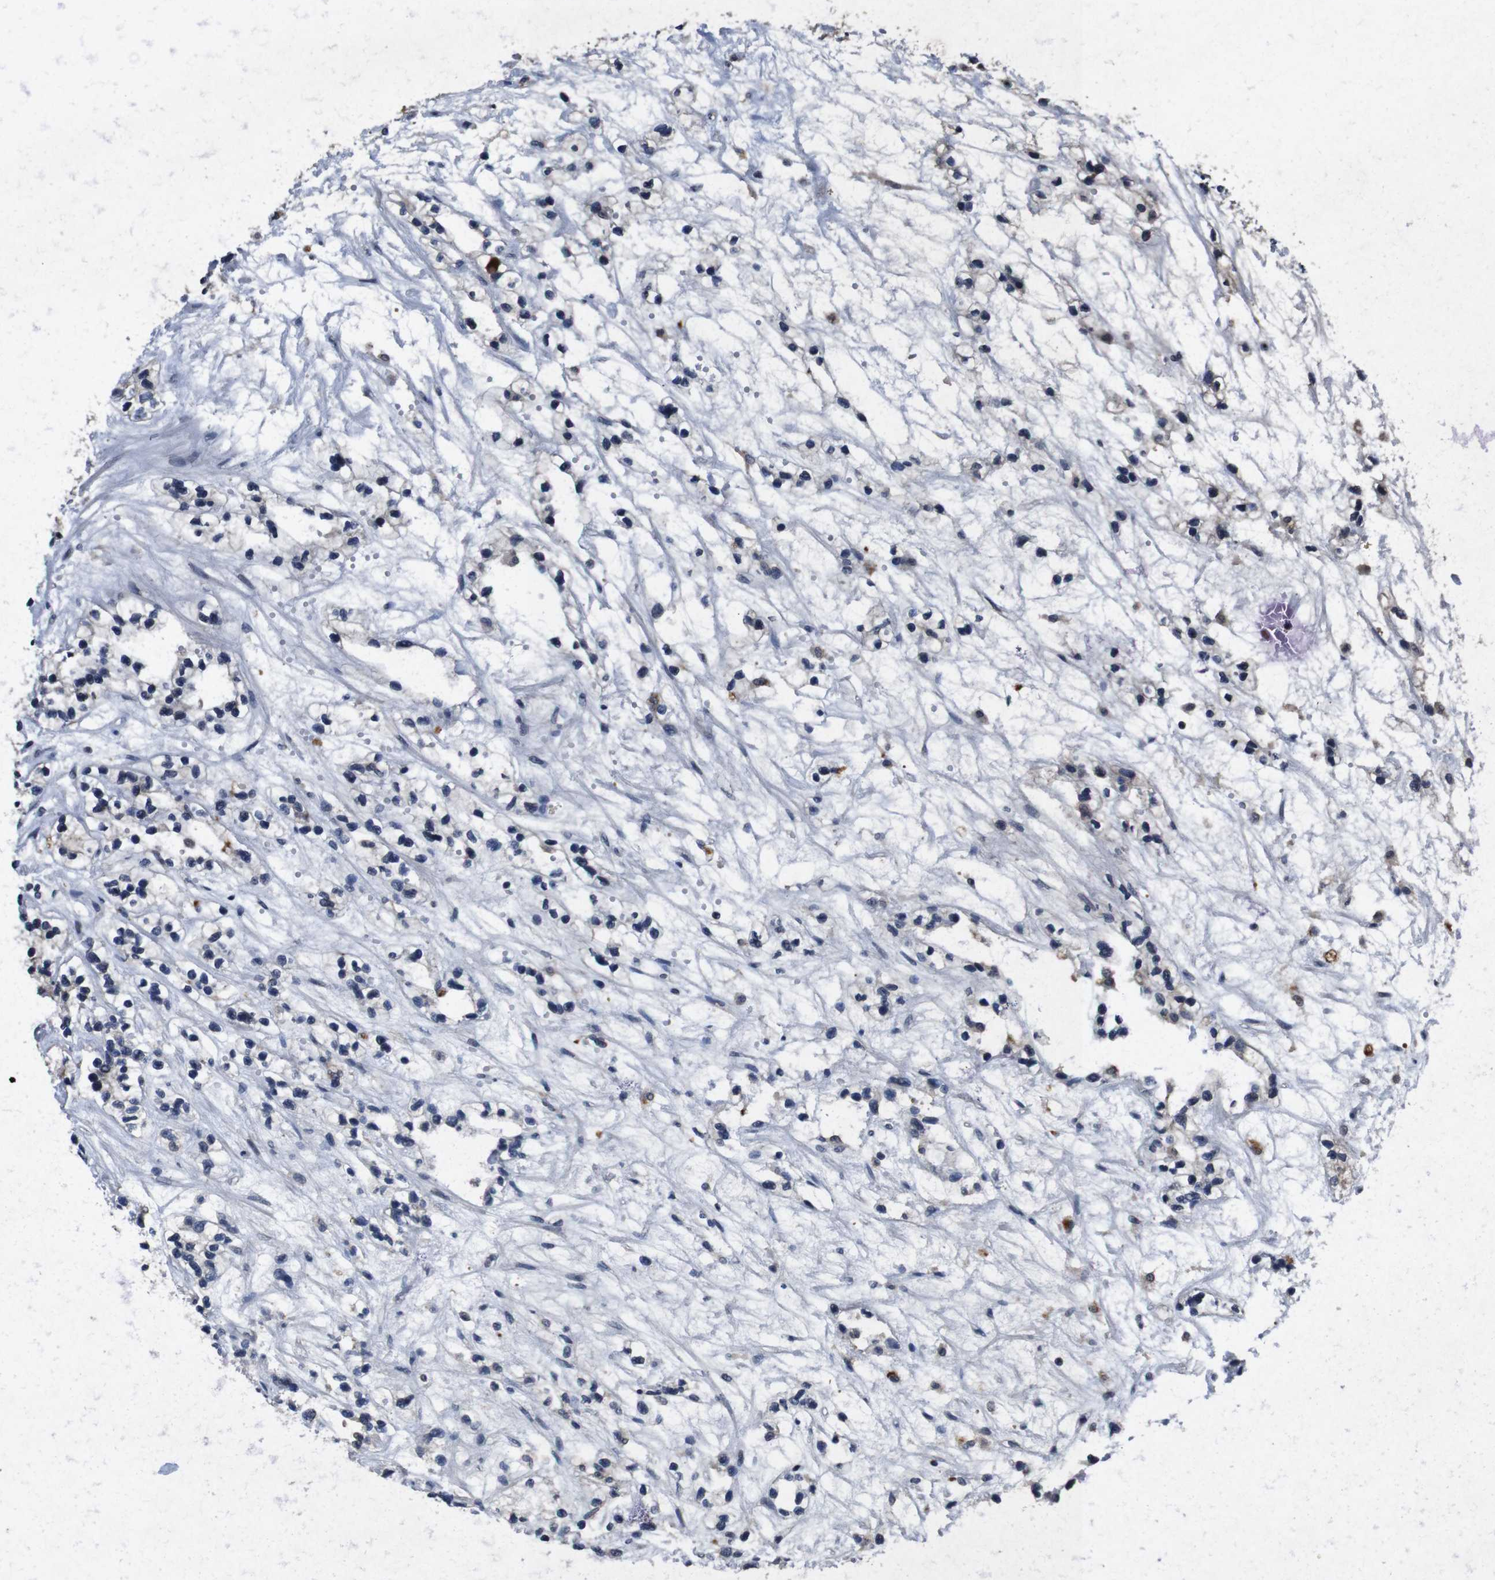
{"staining": {"intensity": "negative", "quantity": "none", "location": "none"}, "tissue": "renal cancer", "cell_type": "Tumor cells", "image_type": "cancer", "snomed": [{"axis": "morphology", "description": "Adenocarcinoma, NOS"}, {"axis": "topography", "description": "Kidney"}], "caption": "This is an IHC photomicrograph of renal cancer. There is no positivity in tumor cells.", "gene": "AKT3", "patient": {"sex": "female", "age": 57}}